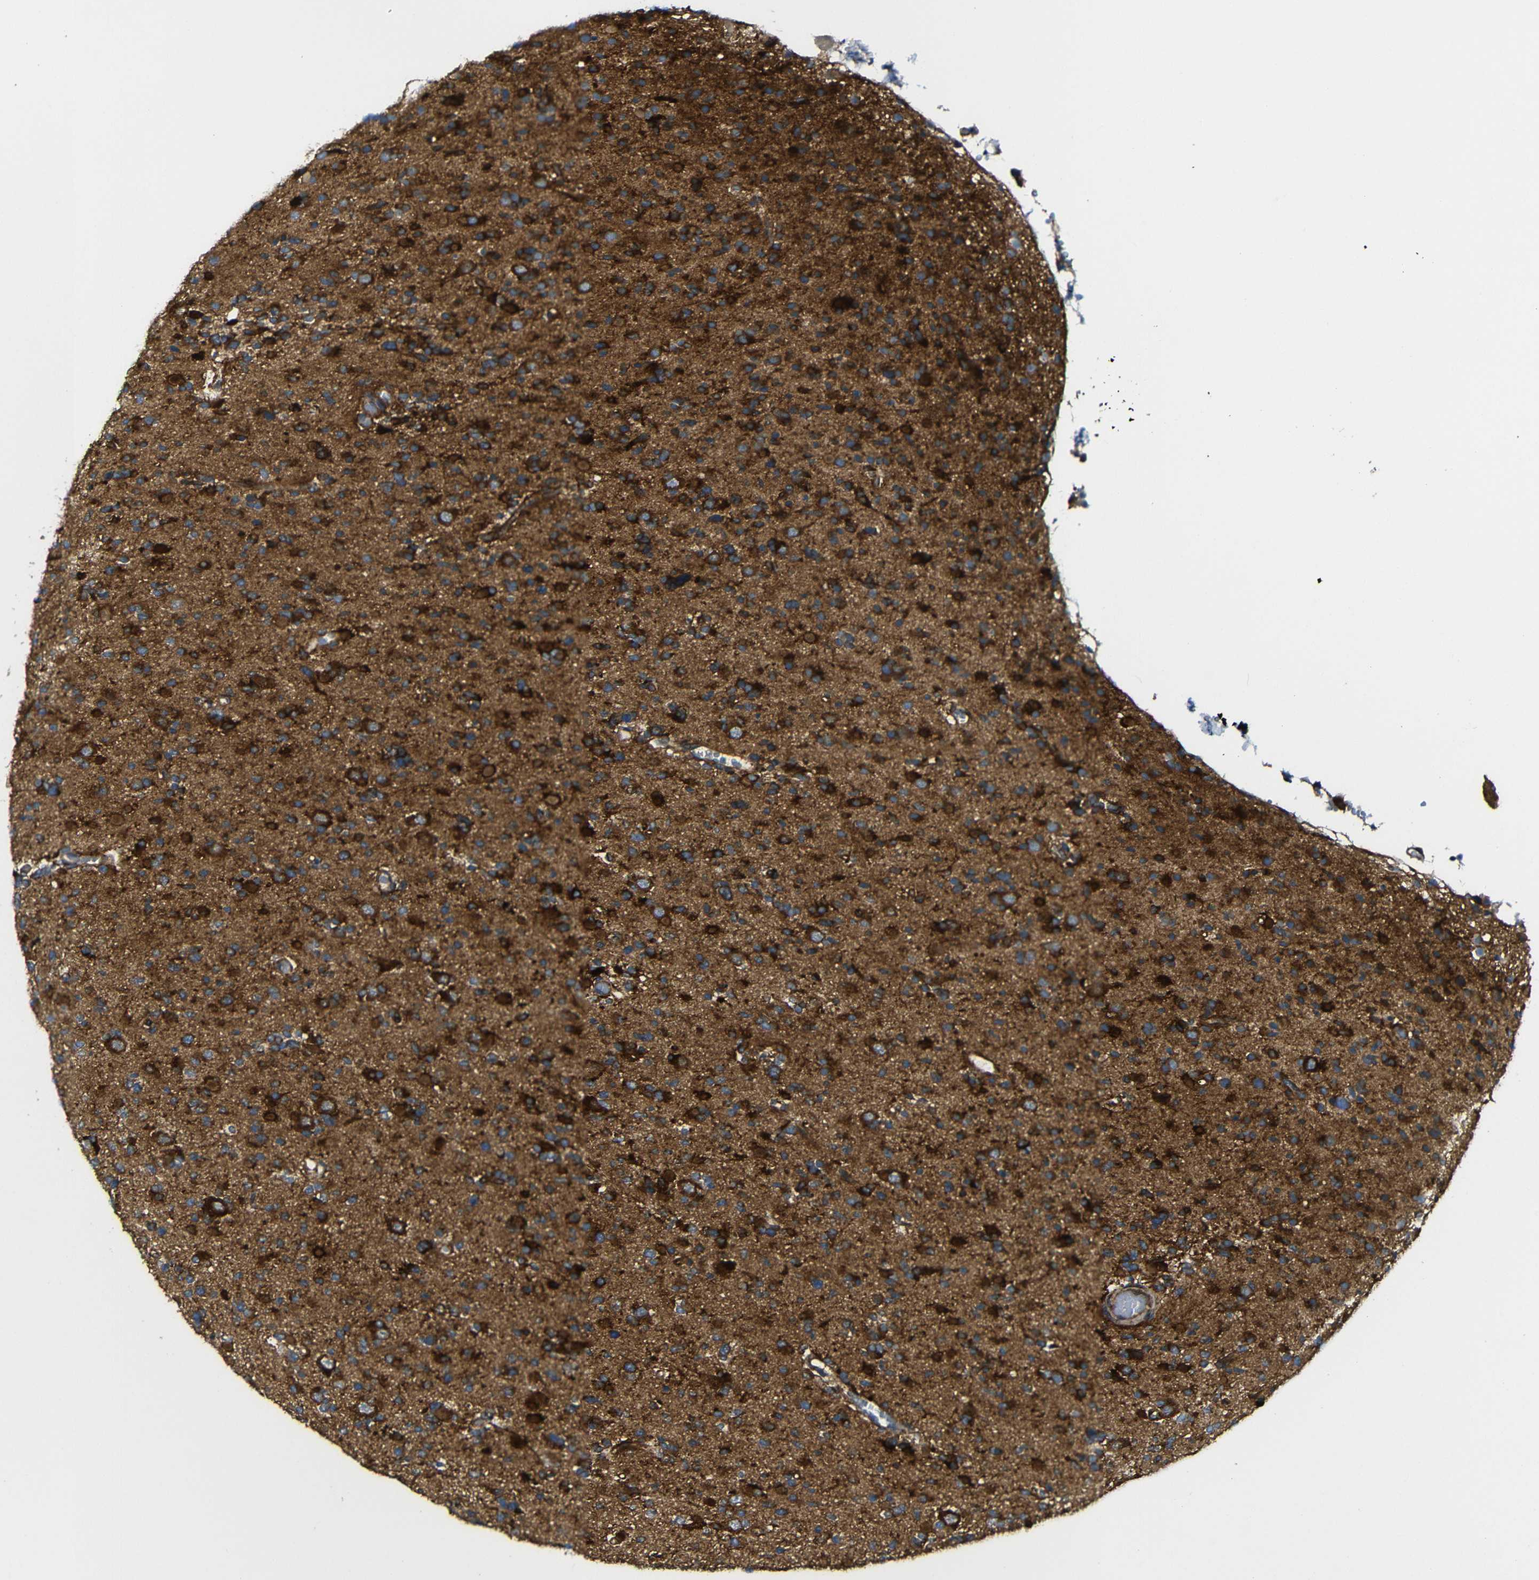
{"staining": {"intensity": "strong", "quantity": ">75%", "location": "cytoplasmic/membranous"}, "tissue": "glioma", "cell_type": "Tumor cells", "image_type": "cancer", "snomed": [{"axis": "morphology", "description": "Glioma, malignant, Low grade"}, {"axis": "topography", "description": "Brain"}], "caption": "The image exhibits immunohistochemical staining of glioma. There is strong cytoplasmic/membranous positivity is seen in about >75% of tumor cells.", "gene": "PARP14", "patient": {"sex": "female", "age": 22}}